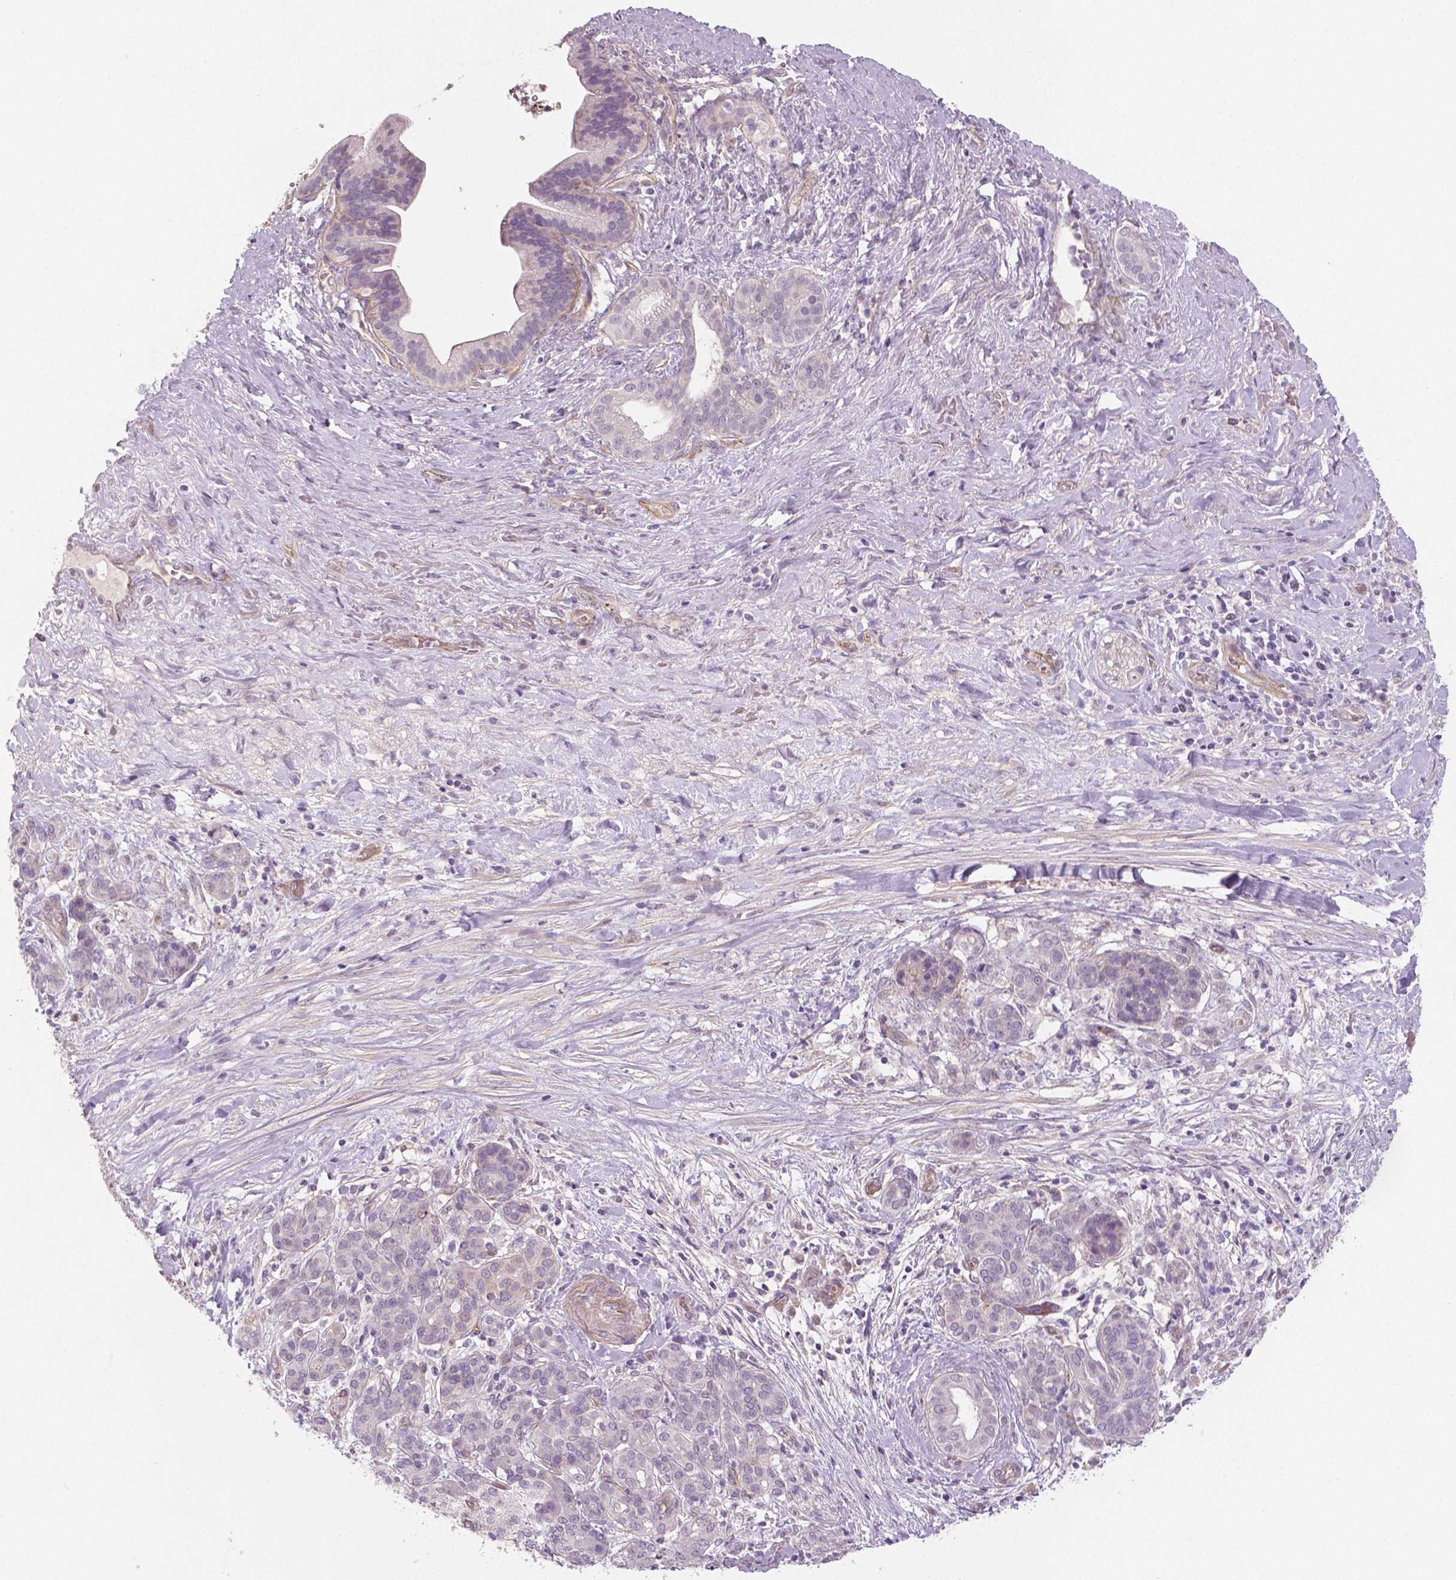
{"staining": {"intensity": "negative", "quantity": "none", "location": "none"}, "tissue": "pancreatic cancer", "cell_type": "Tumor cells", "image_type": "cancer", "snomed": [{"axis": "morphology", "description": "Adenocarcinoma, NOS"}, {"axis": "topography", "description": "Pancreas"}], "caption": "The immunohistochemistry (IHC) image has no significant positivity in tumor cells of adenocarcinoma (pancreatic) tissue.", "gene": "FLT1", "patient": {"sex": "male", "age": 44}}